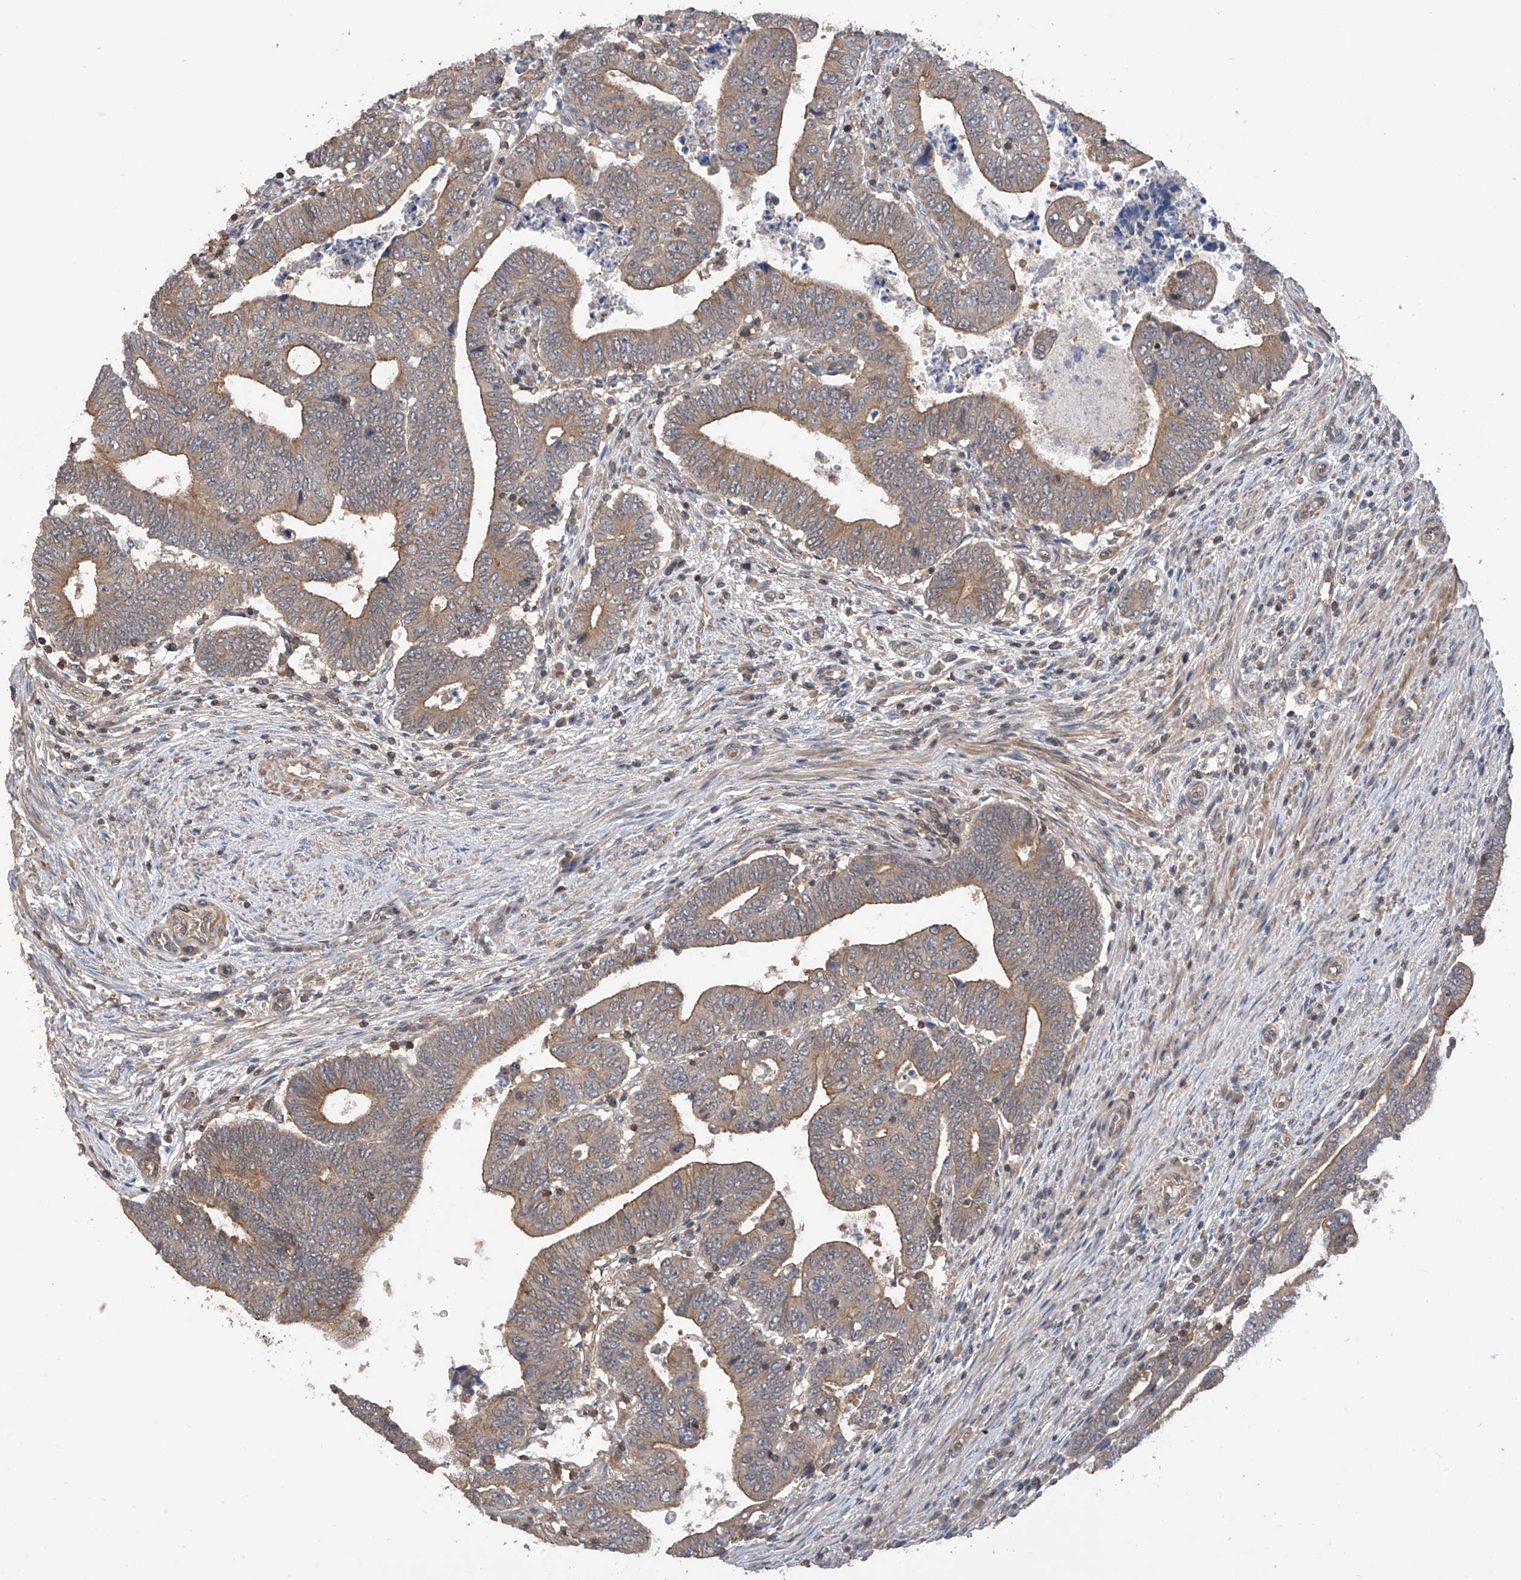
{"staining": {"intensity": "weak", "quantity": ">75%", "location": "cytoplasmic/membranous"}, "tissue": "colorectal cancer", "cell_type": "Tumor cells", "image_type": "cancer", "snomed": [{"axis": "morphology", "description": "Normal tissue, NOS"}, {"axis": "morphology", "description": "Adenocarcinoma, NOS"}, {"axis": "topography", "description": "Rectum"}], "caption": "Protein staining of colorectal cancer tissue exhibits weak cytoplasmic/membranous staining in about >75% of tumor cells.", "gene": "RPAIN", "patient": {"sex": "female", "age": 65}}